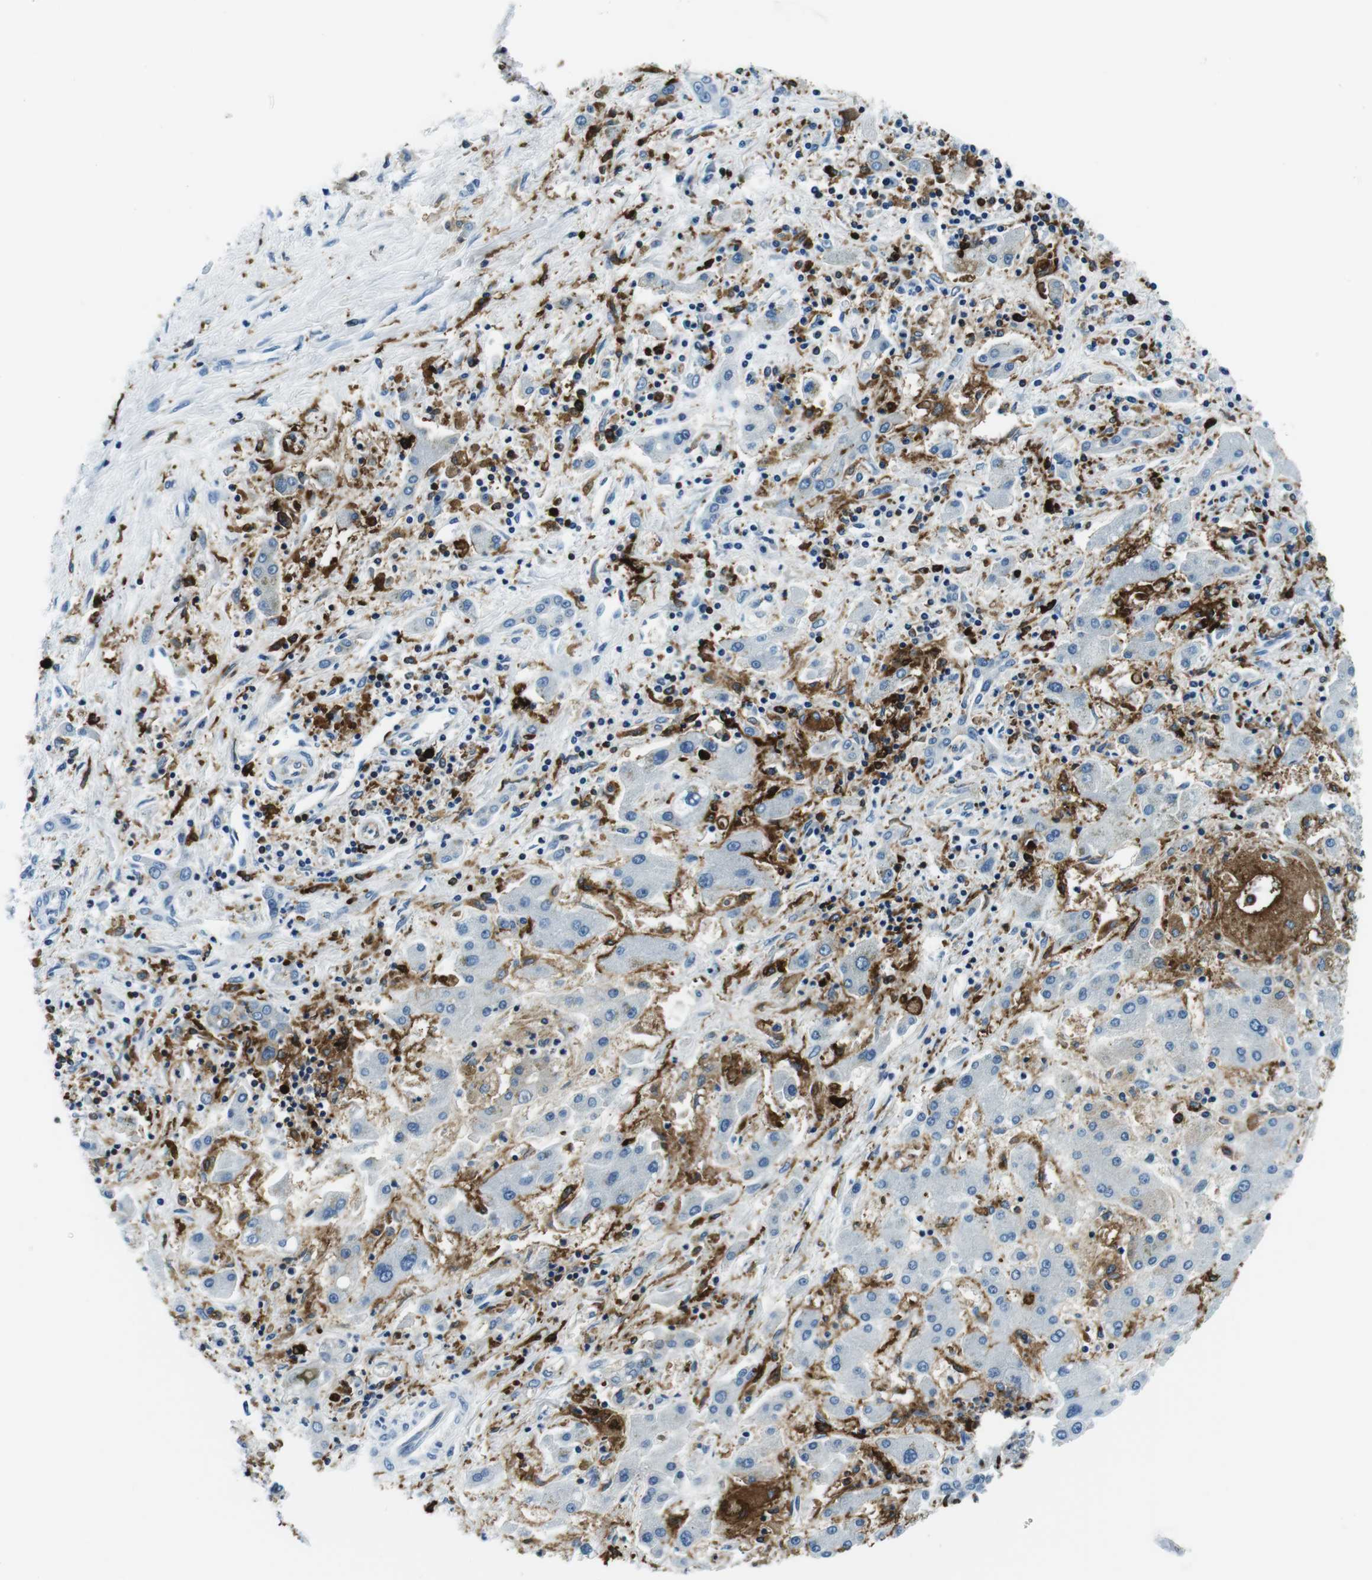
{"staining": {"intensity": "negative", "quantity": "none", "location": "none"}, "tissue": "liver cancer", "cell_type": "Tumor cells", "image_type": "cancer", "snomed": [{"axis": "morphology", "description": "Cholangiocarcinoma"}, {"axis": "topography", "description": "Liver"}], "caption": "Immunohistochemical staining of cholangiocarcinoma (liver) exhibits no significant expression in tumor cells. The staining is performed using DAB (3,3'-diaminobenzidine) brown chromogen with nuclei counter-stained in using hematoxylin.", "gene": "HLA-DRB1", "patient": {"sex": "male", "age": 50}}